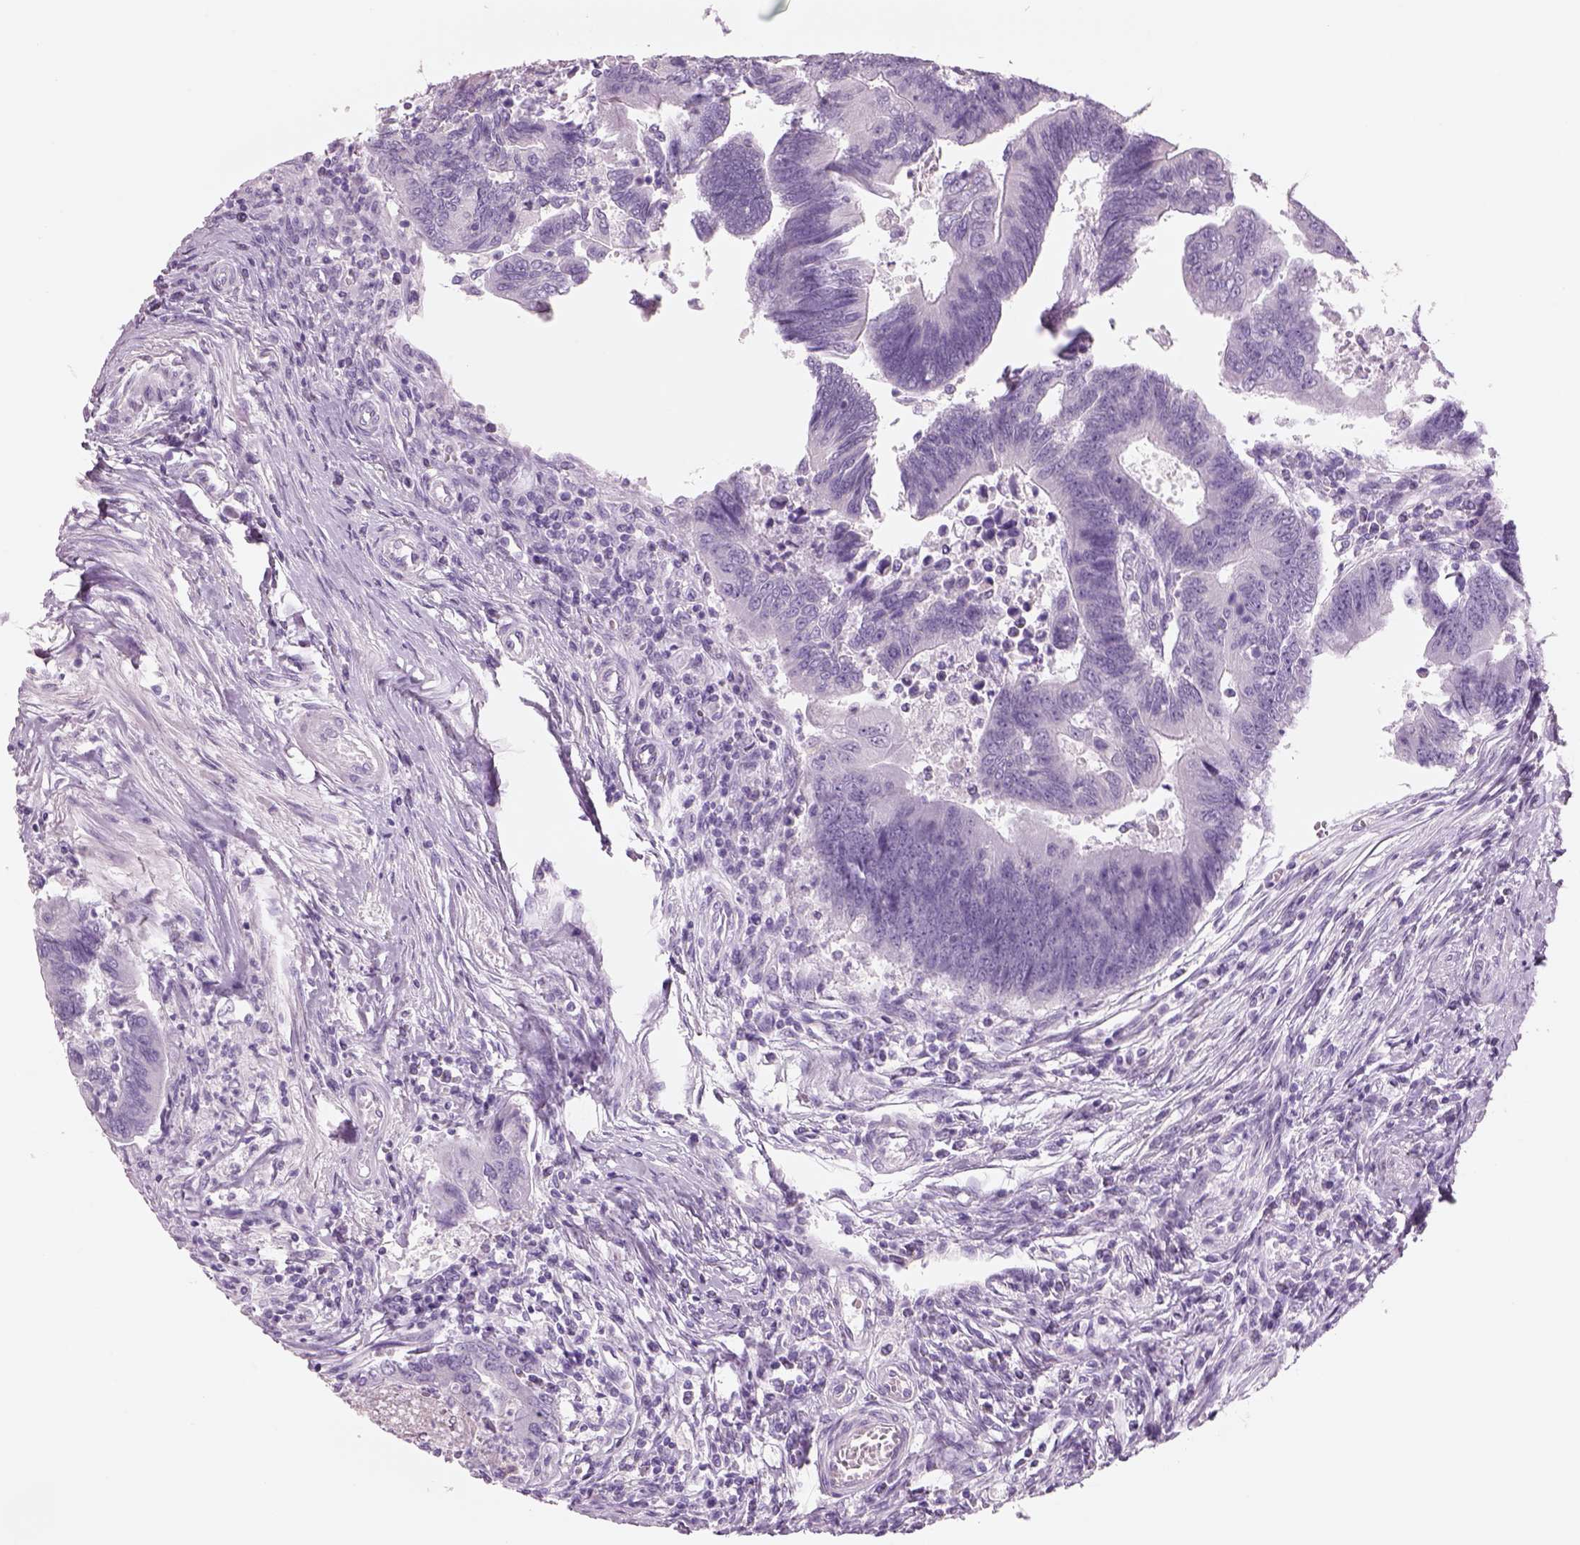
{"staining": {"intensity": "negative", "quantity": "none", "location": "none"}, "tissue": "colorectal cancer", "cell_type": "Tumor cells", "image_type": "cancer", "snomed": [{"axis": "morphology", "description": "Adenocarcinoma, NOS"}, {"axis": "topography", "description": "Colon"}], "caption": "Image shows no significant protein staining in tumor cells of colorectal adenocarcinoma.", "gene": "RHO", "patient": {"sex": "female", "age": 67}}